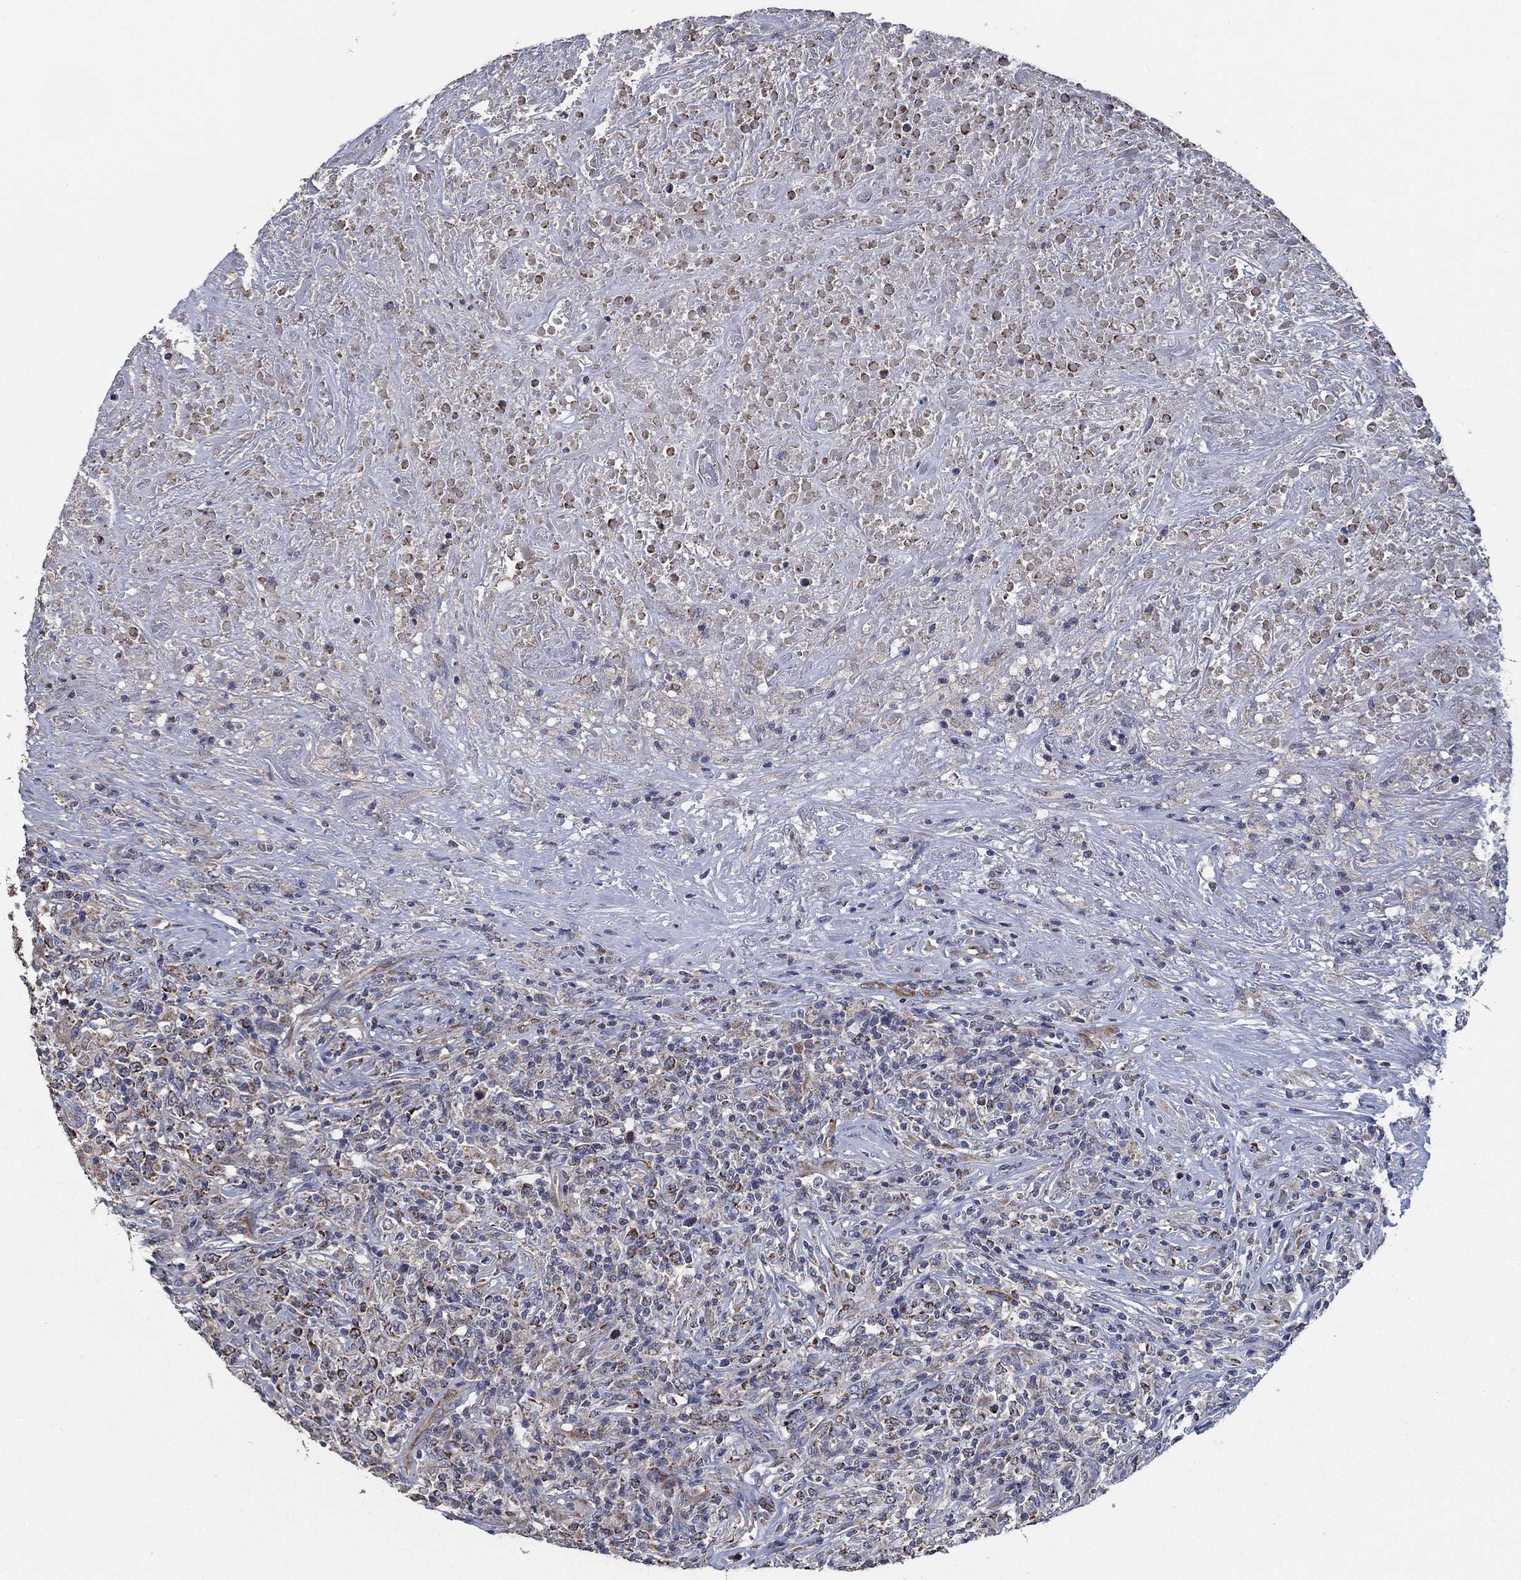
{"staining": {"intensity": "strong", "quantity": "<25%", "location": "cytoplasmic/membranous"}, "tissue": "lymphoma", "cell_type": "Tumor cells", "image_type": "cancer", "snomed": [{"axis": "morphology", "description": "Malignant lymphoma, non-Hodgkin's type, High grade"}, {"axis": "topography", "description": "Lung"}], "caption": "Malignant lymphoma, non-Hodgkin's type (high-grade) stained with IHC demonstrates strong cytoplasmic/membranous staining in approximately <25% of tumor cells.", "gene": "HID1", "patient": {"sex": "male", "age": 79}}